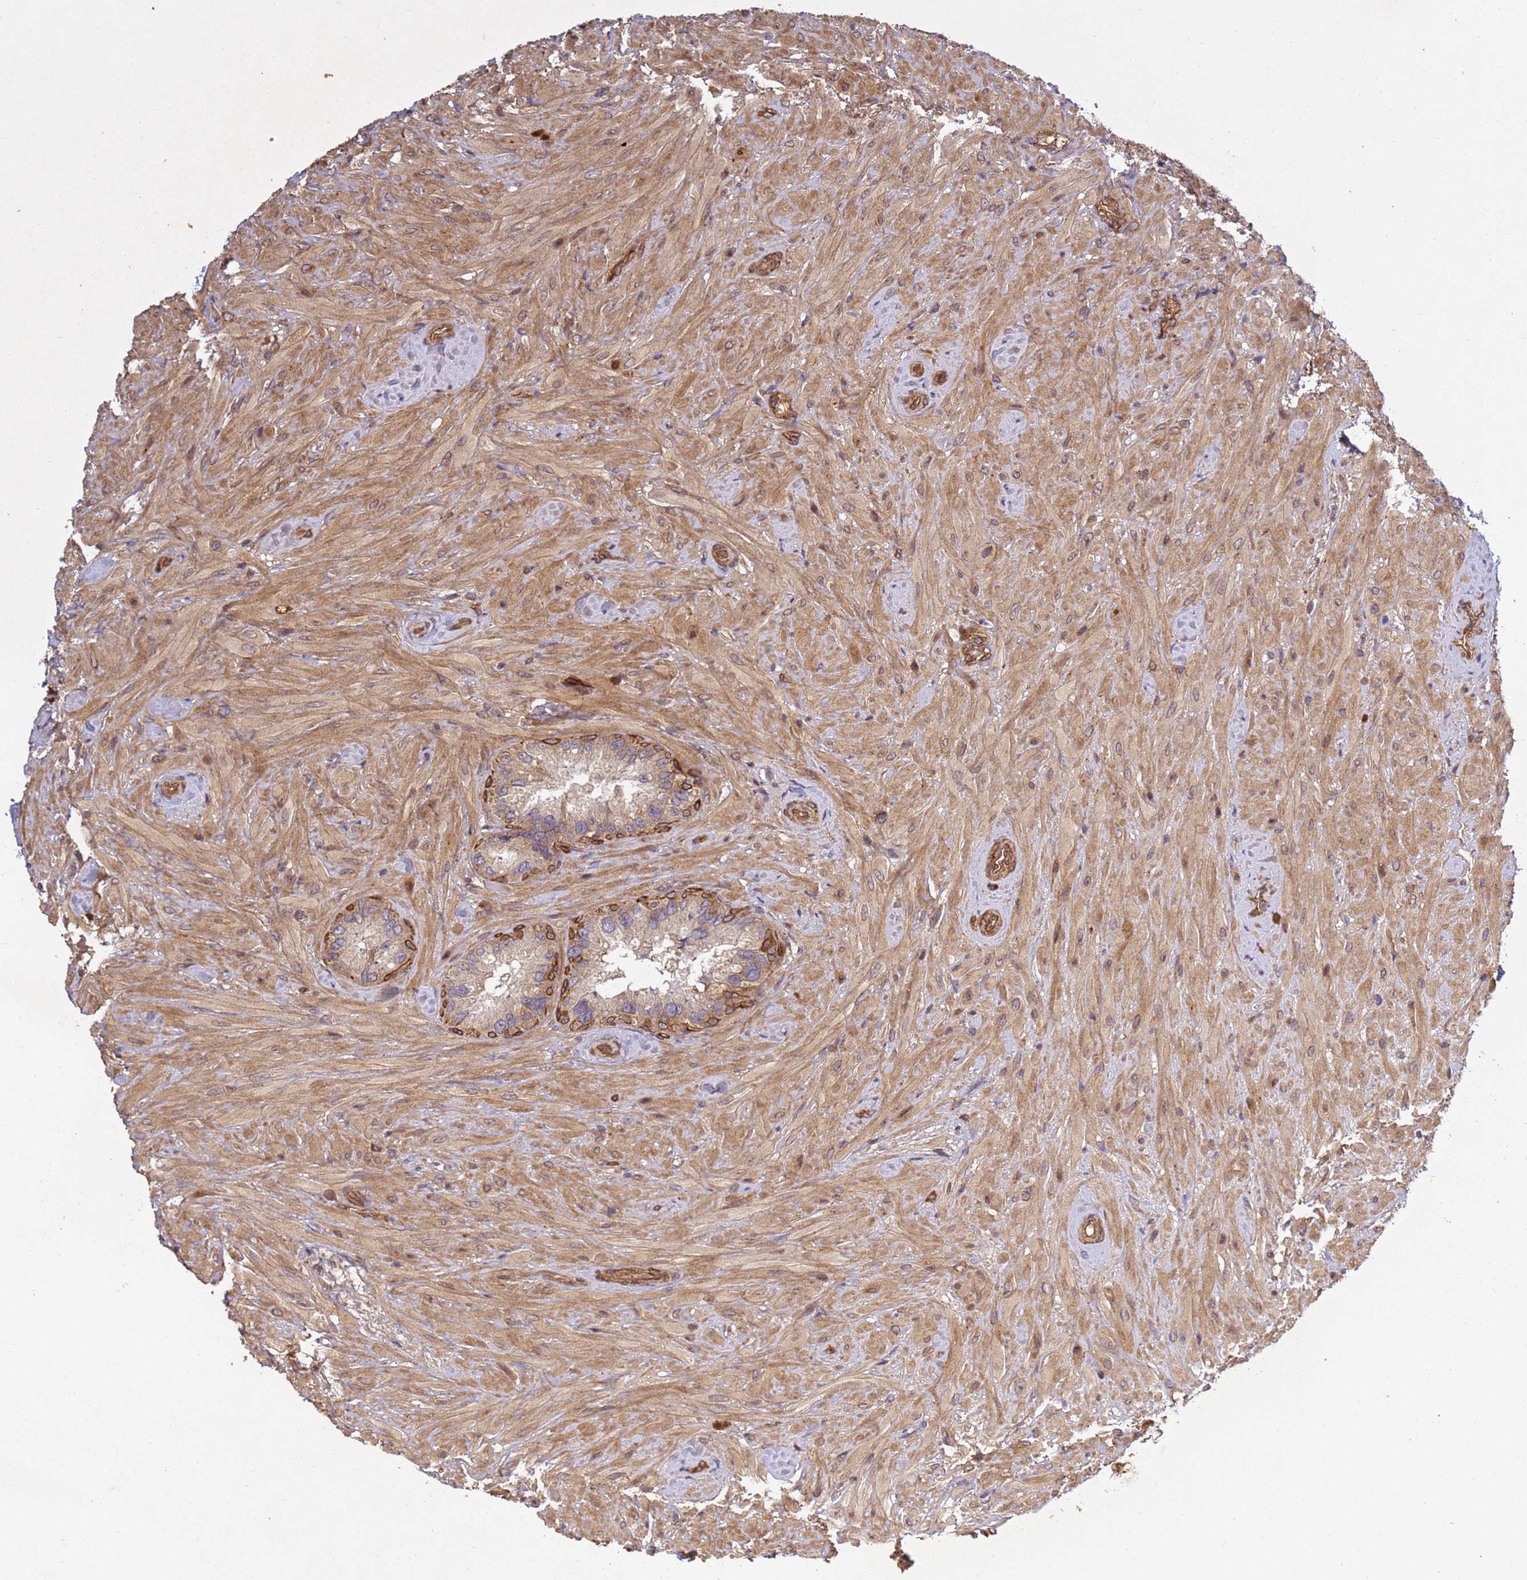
{"staining": {"intensity": "strong", "quantity": "<25%", "location": "cytoplasmic/membranous"}, "tissue": "seminal vesicle", "cell_type": "Glandular cells", "image_type": "normal", "snomed": [{"axis": "morphology", "description": "Normal tissue, NOS"}, {"axis": "topography", "description": "Seminal veicle"}, {"axis": "topography", "description": "Peripheral nerve tissue"}], "caption": "Strong cytoplasmic/membranous positivity for a protein is present in approximately <25% of glandular cells of unremarkable seminal vesicle using IHC.", "gene": "C8orf34", "patient": {"sex": "male", "age": 67}}